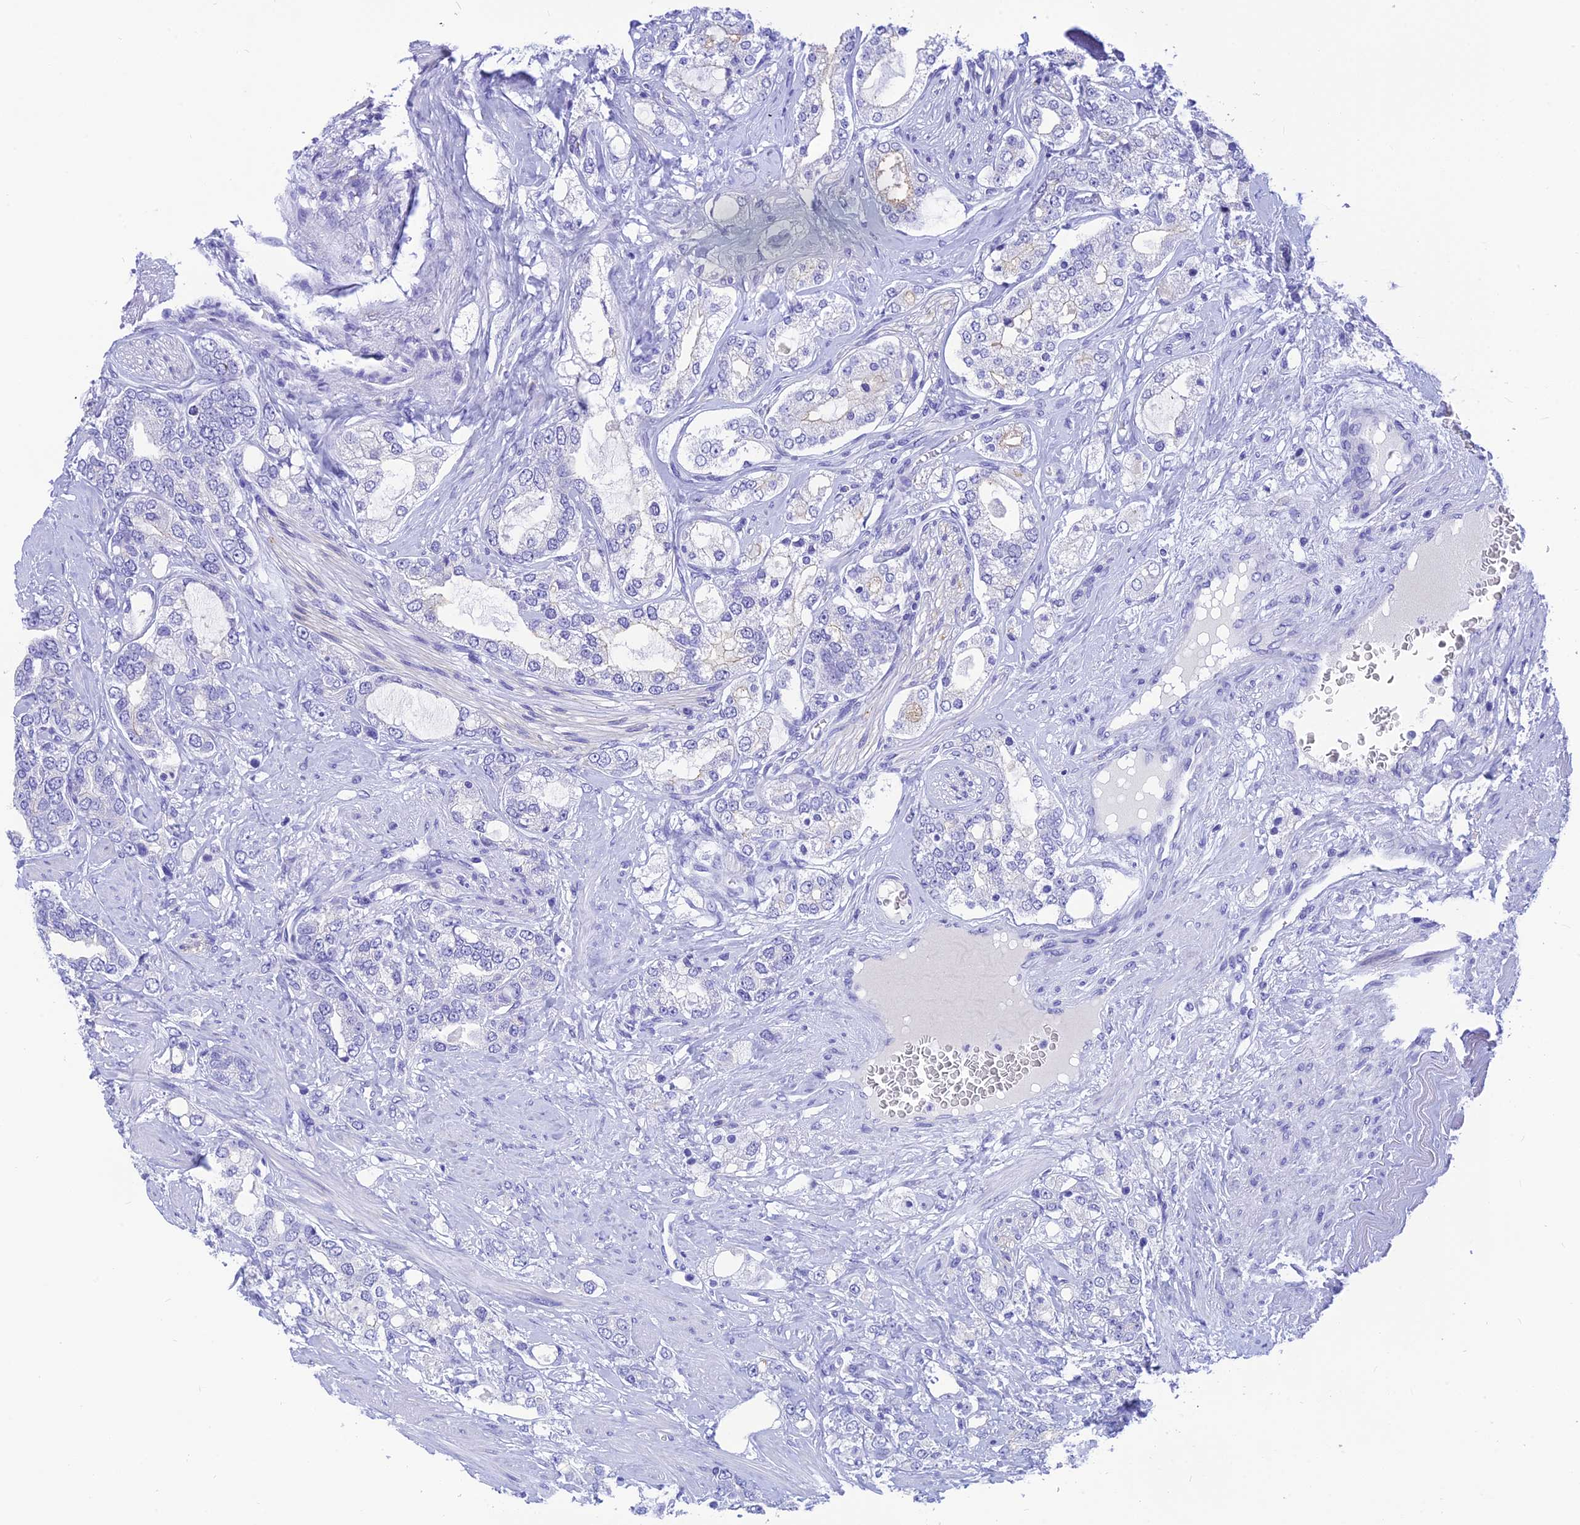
{"staining": {"intensity": "negative", "quantity": "none", "location": "none"}, "tissue": "prostate cancer", "cell_type": "Tumor cells", "image_type": "cancer", "snomed": [{"axis": "morphology", "description": "Adenocarcinoma, High grade"}, {"axis": "topography", "description": "Prostate"}], "caption": "Prostate cancer was stained to show a protein in brown. There is no significant staining in tumor cells.", "gene": "KDELR3", "patient": {"sex": "male", "age": 64}}